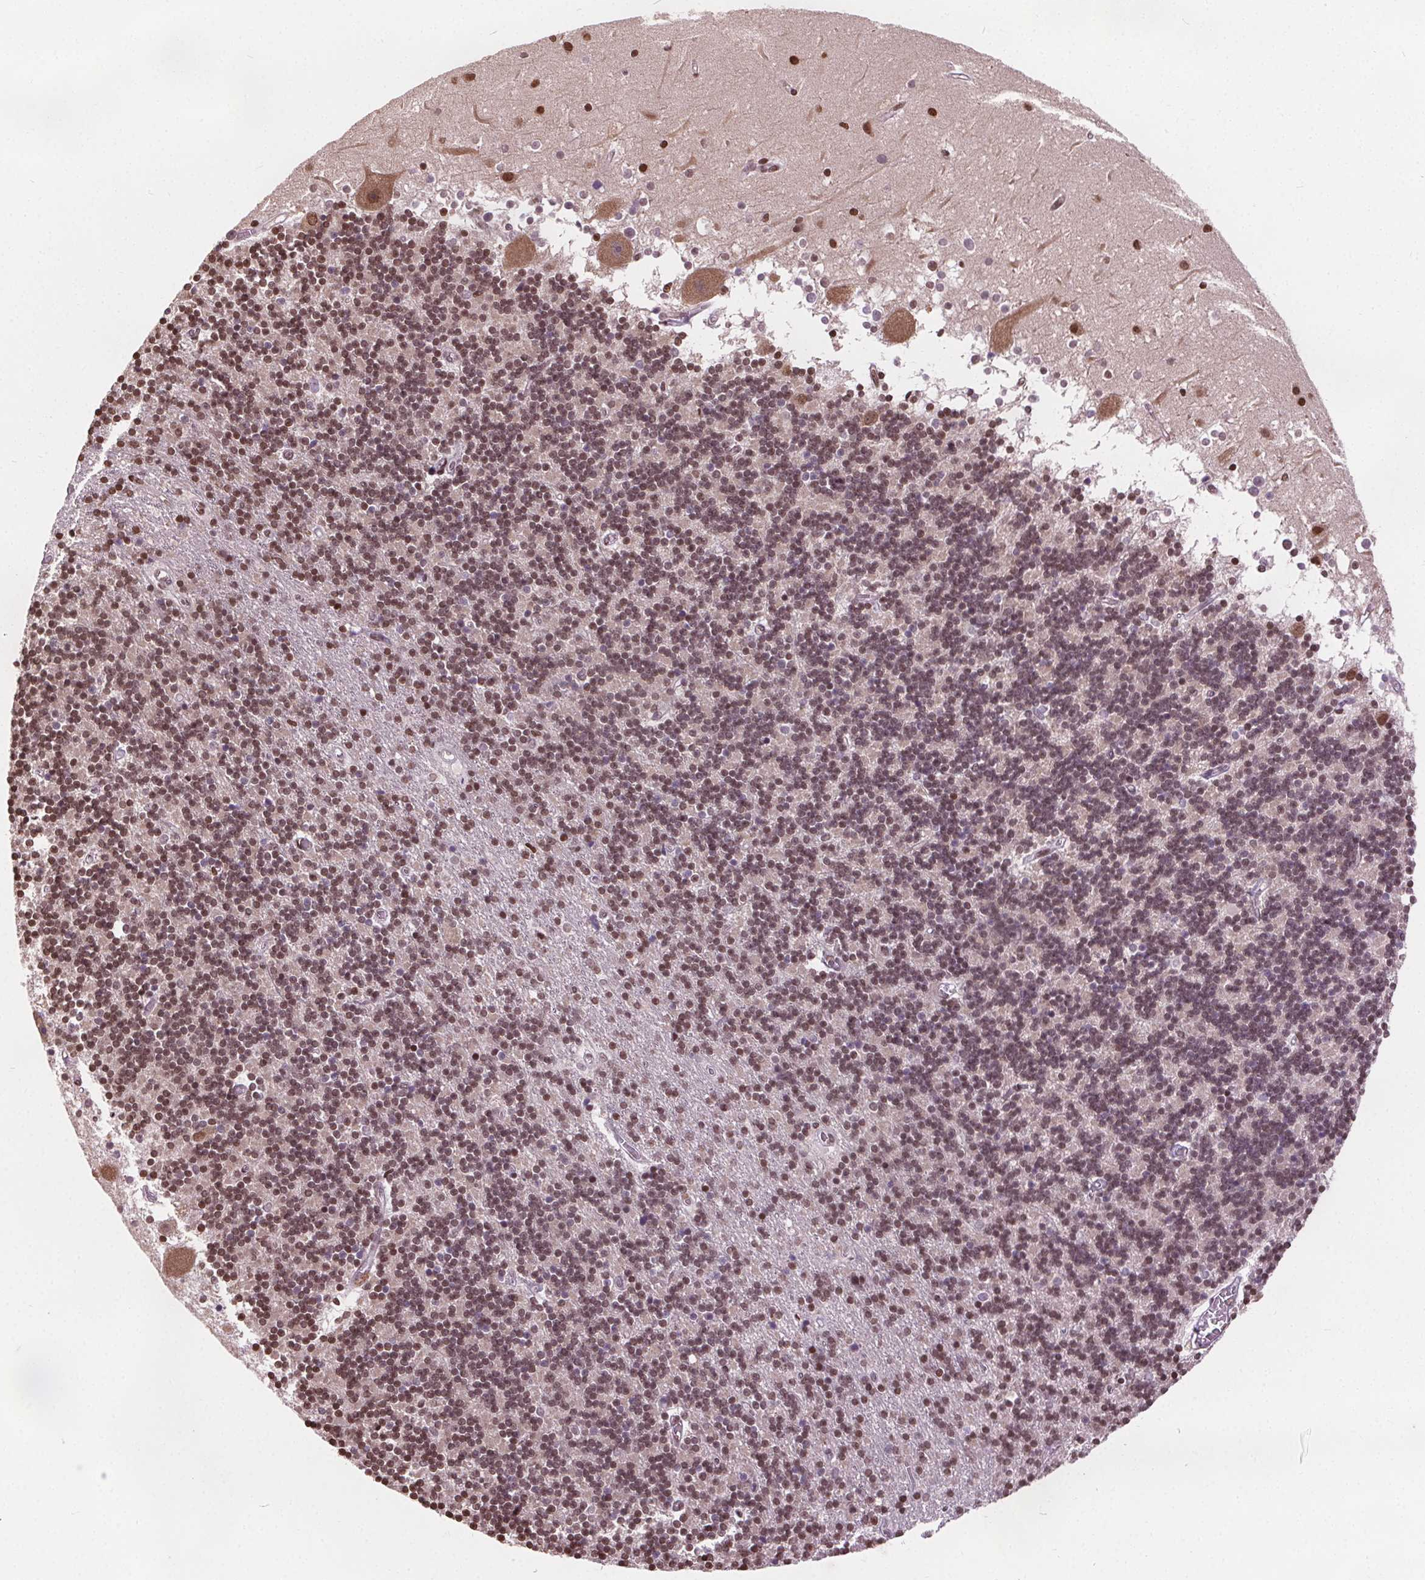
{"staining": {"intensity": "moderate", "quantity": ">75%", "location": "nuclear"}, "tissue": "cerebellum", "cell_type": "Cells in granular layer", "image_type": "normal", "snomed": [{"axis": "morphology", "description": "Normal tissue, NOS"}, {"axis": "topography", "description": "Cerebellum"}], "caption": "Unremarkable cerebellum shows moderate nuclear expression in about >75% of cells in granular layer.", "gene": "ISLR2", "patient": {"sex": "male", "age": 54}}